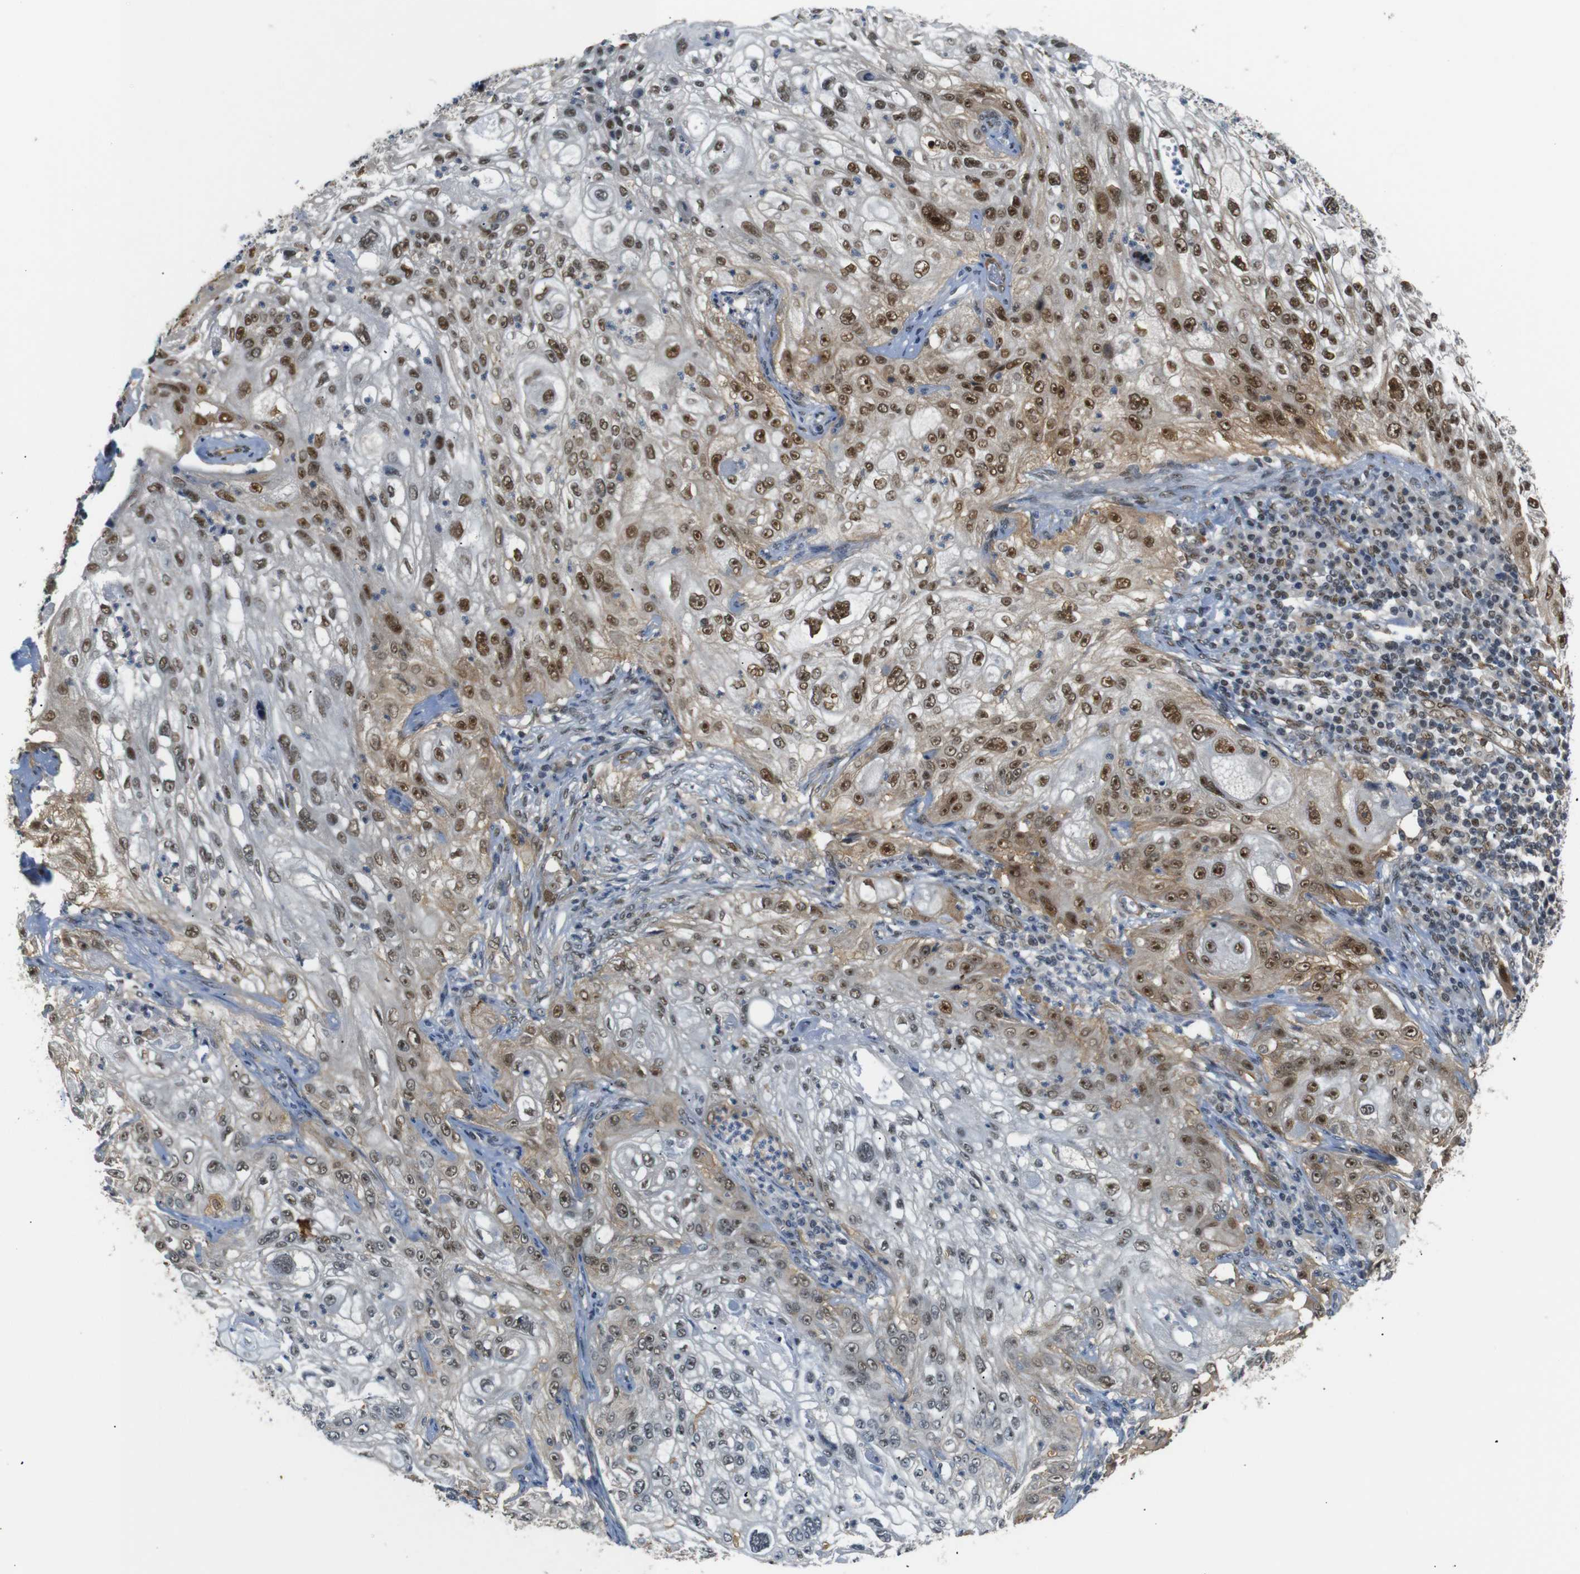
{"staining": {"intensity": "strong", "quantity": "25%-75%", "location": "cytoplasmic/membranous,nuclear"}, "tissue": "lung cancer", "cell_type": "Tumor cells", "image_type": "cancer", "snomed": [{"axis": "morphology", "description": "Inflammation, NOS"}, {"axis": "morphology", "description": "Squamous cell carcinoma, NOS"}, {"axis": "topography", "description": "Lymph node"}, {"axis": "topography", "description": "Soft tissue"}, {"axis": "topography", "description": "Lung"}], "caption": "Brown immunohistochemical staining in lung cancer (squamous cell carcinoma) shows strong cytoplasmic/membranous and nuclear staining in approximately 25%-75% of tumor cells.", "gene": "PARN", "patient": {"sex": "male", "age": 66}}